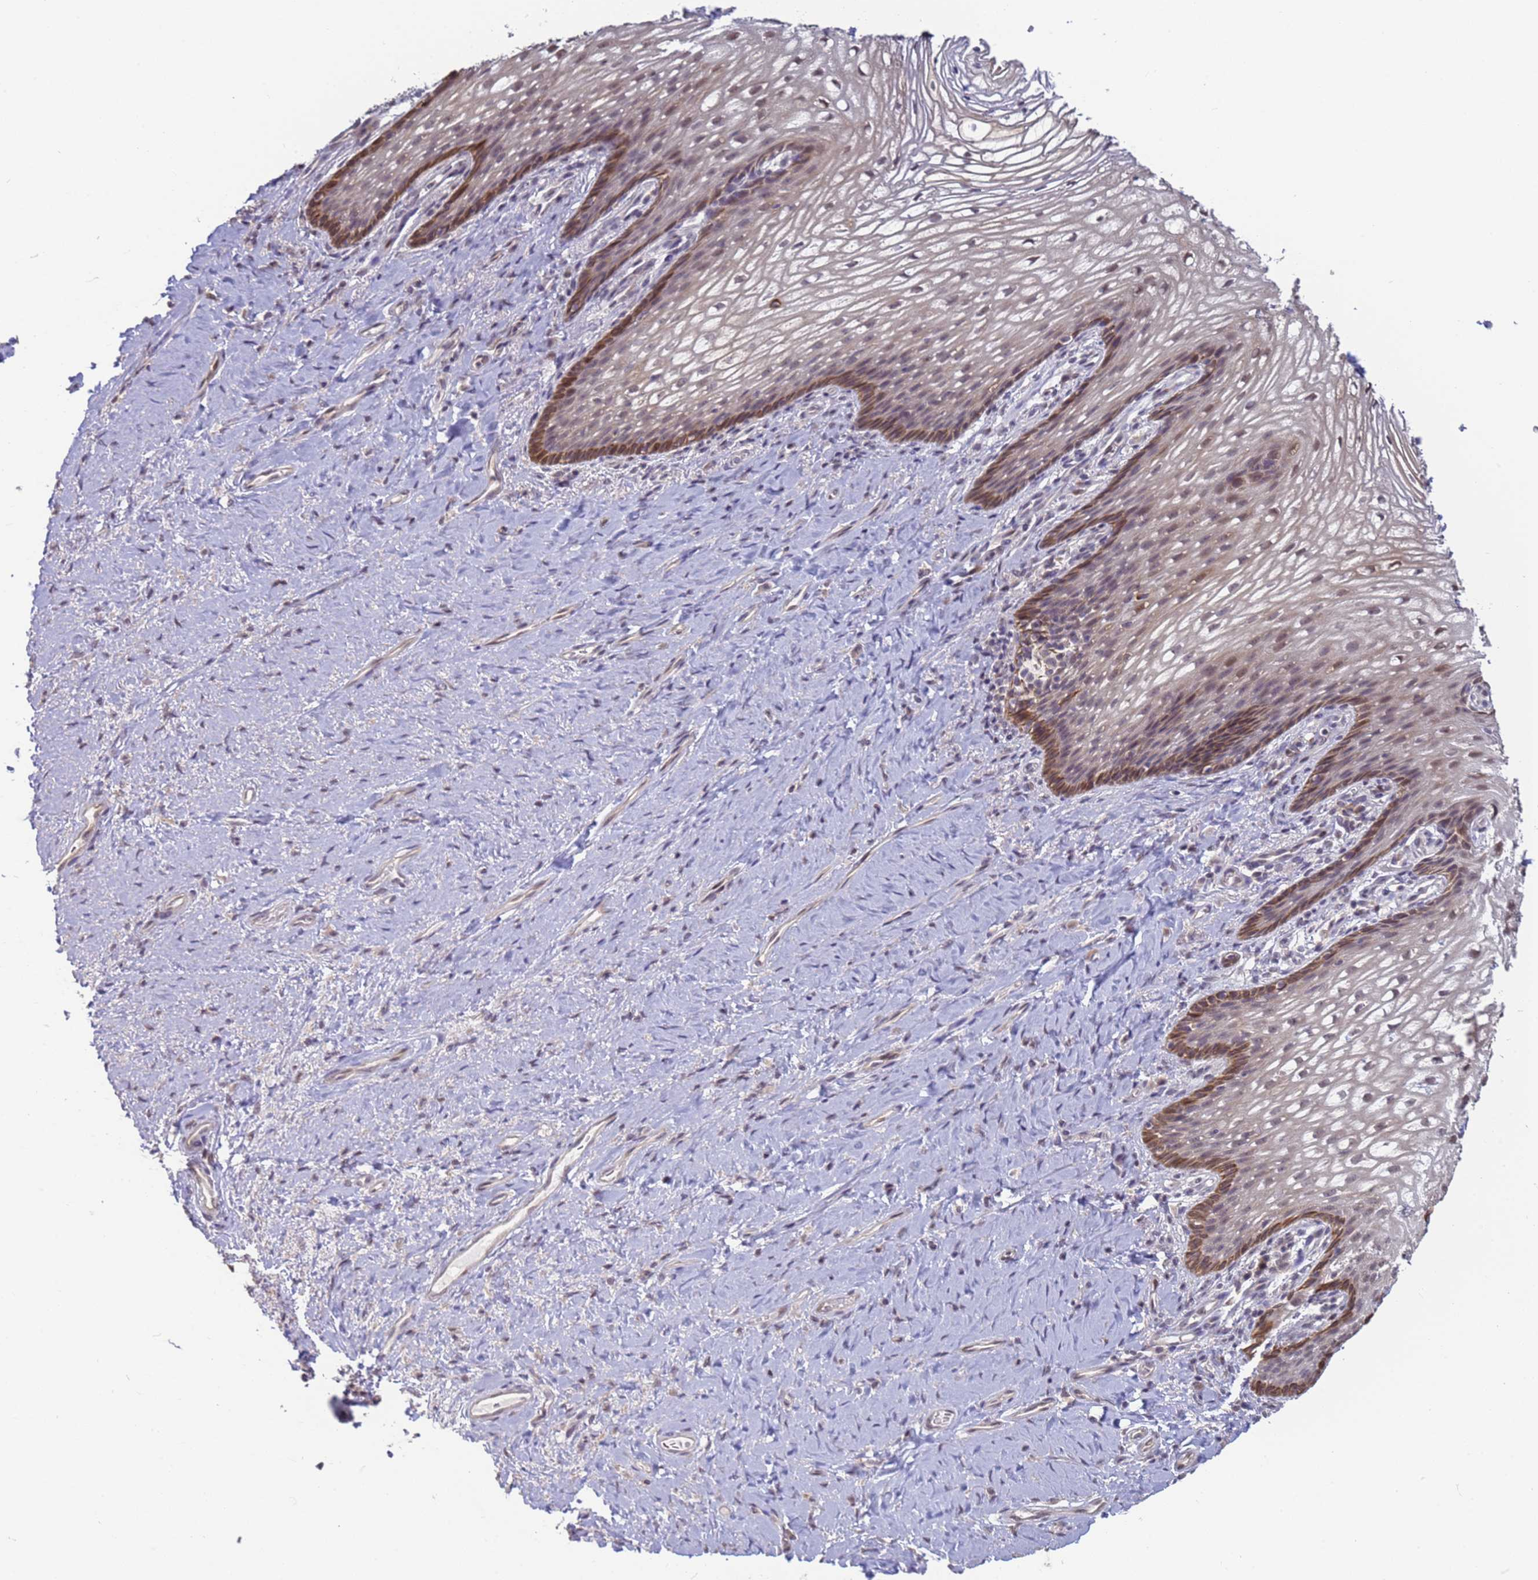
{"staining": {"intensity": "strong", "quantity": "<25%", "location": "cytoplasmic/membranous"}, "tissue": "vagina", "cell_type": "Squamous epithelial cells", "image_type": "normal", "snomed": [{"axis": "morphology", "description": "Normal tissue, NOS"}, {"axis": "topography", "description": "Vagina"}], "caption": "A brown stain highlights strong cytoplasmic/membranous positivity of a protein in squamous epithelial cells of normal human vagina.", "gene": "VWA3A", "patient": {"sex": "female", "age": 60}}